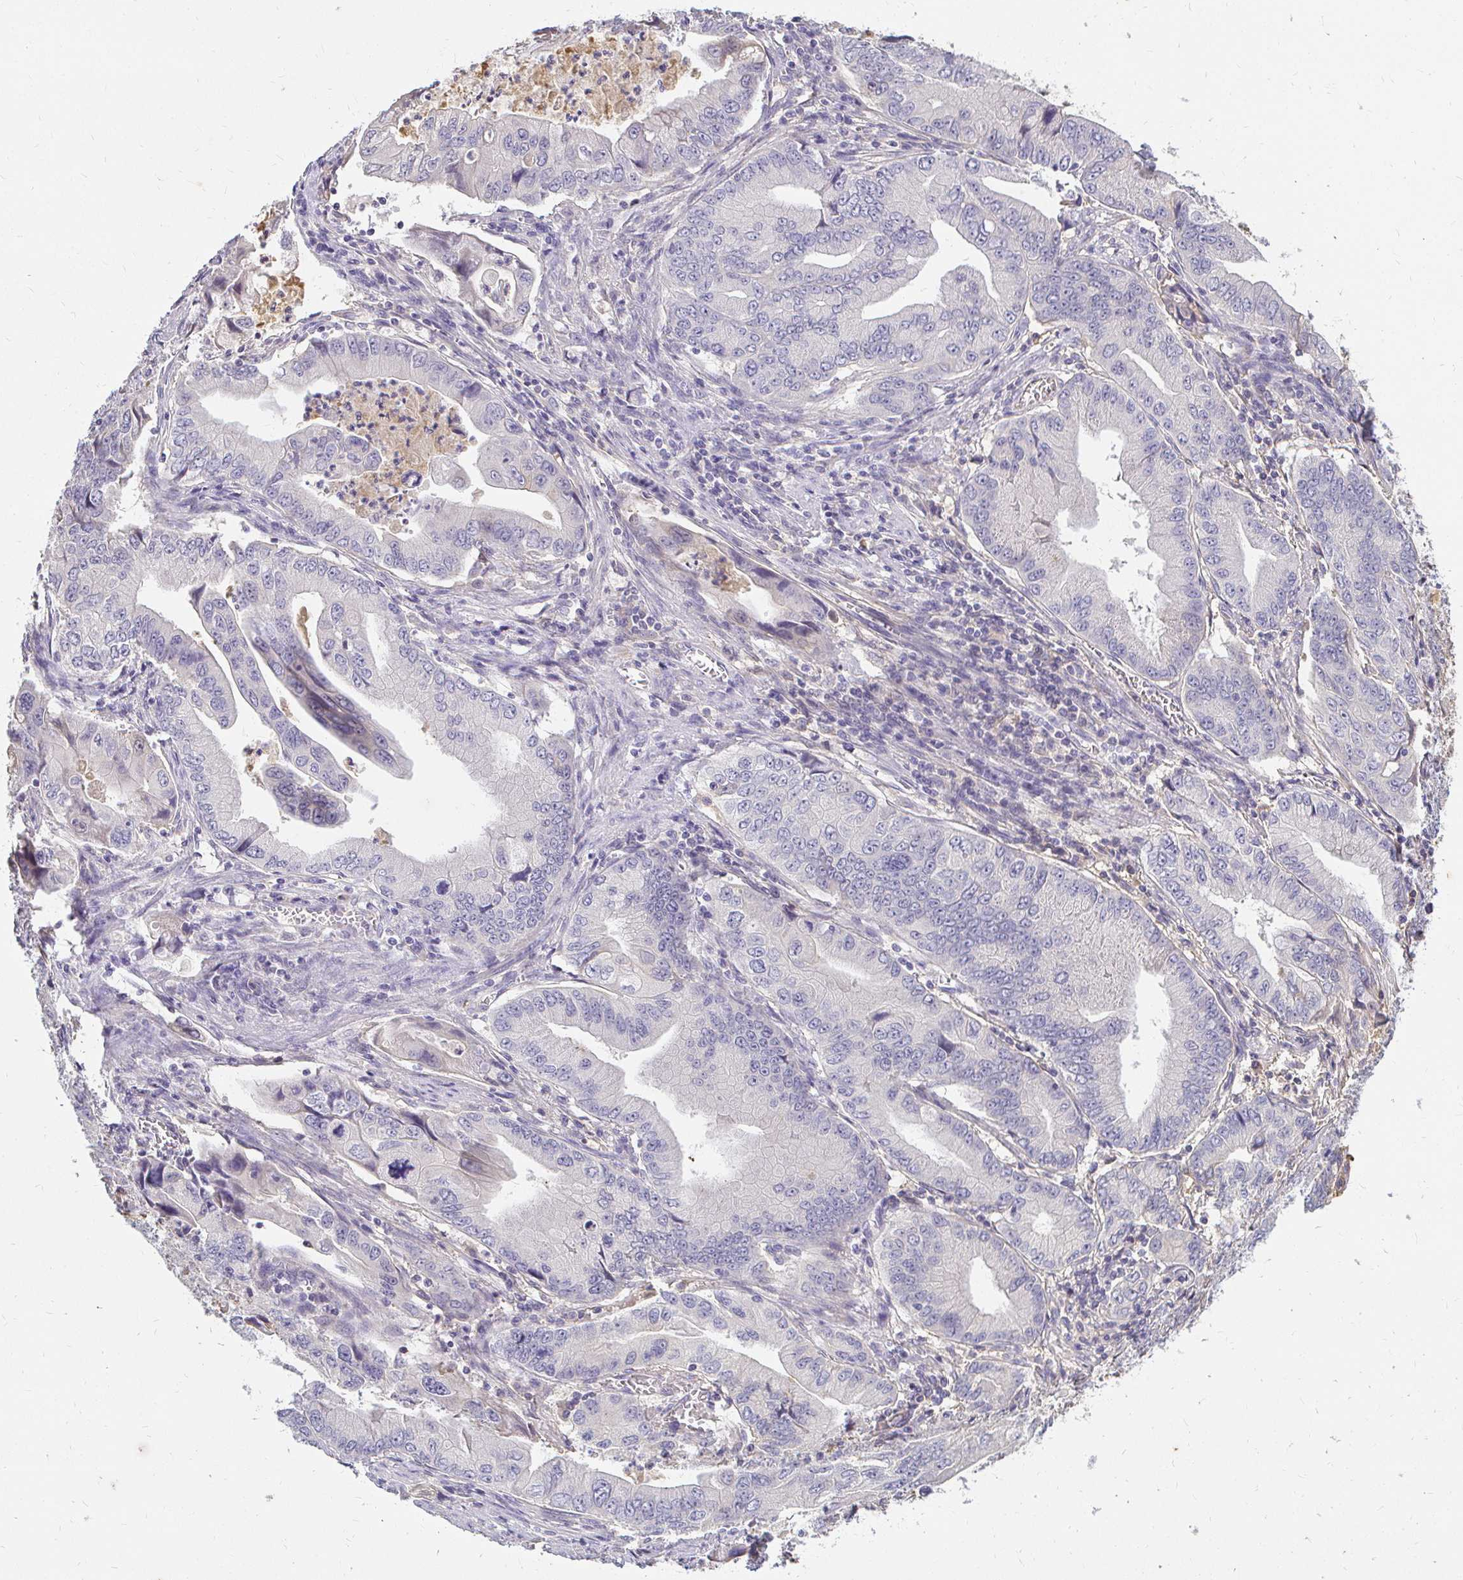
{"staining": {"intensity": "negative", "quantity": "none", "location": "none"}, "tissue": "stomach cancer", "cell_type": "Tumor cells", "image_type": "cancer", "snomed": [{"axis": "morphology", "description": "Adenocarcinoma, NOS"}, {"axis": "topography", "description": "Pancreas"}, {"axis": "topography", "description": "Stomach, upper"}], "caption": "The image shows no significant staining in tumor cells of stomach adenocarcinoma. (DAB immunohistochemistry (IHC) visualized using brightfield microscopy, high magnification).", "gene": "LOXL4", "patient": {"sex": "male", "age": 77}}